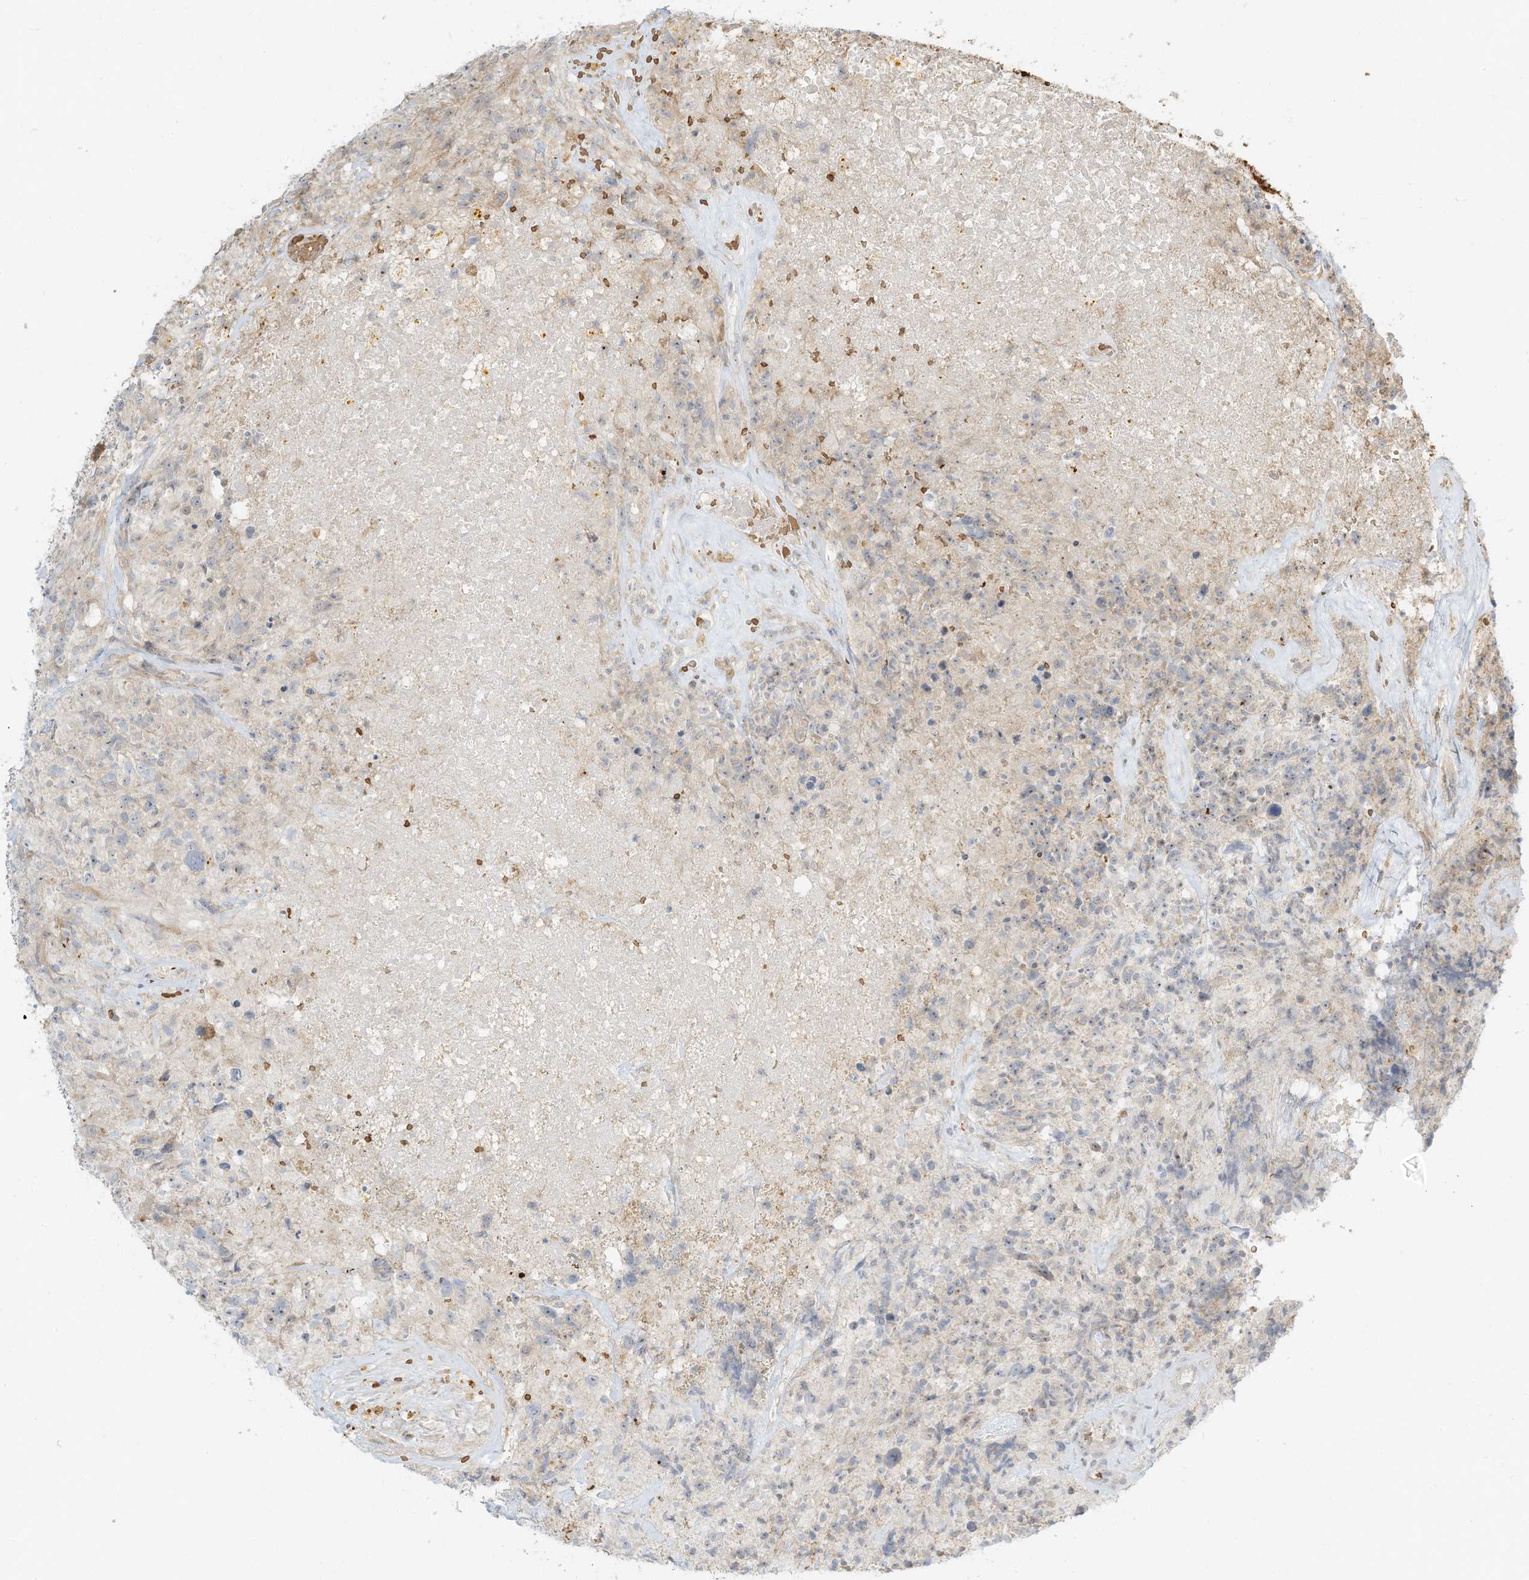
{"staining": {"intensity": "negative", "quantity": "none", "location": "none"}, "tissue": "glioma", "cell_type": "Tumor cells", "image_type": "cancer", "snomed": [{"axis": "morphology", "description": "Glioma, malignant, High grade"}, {"axis": "topography", "description": "Brain"}], "caption": "Tumor cells are negative for brown protein staining in high-grade glioma (malignant).", "gene": "OFD1", "patient": {"sex": "male", "age": 69}}